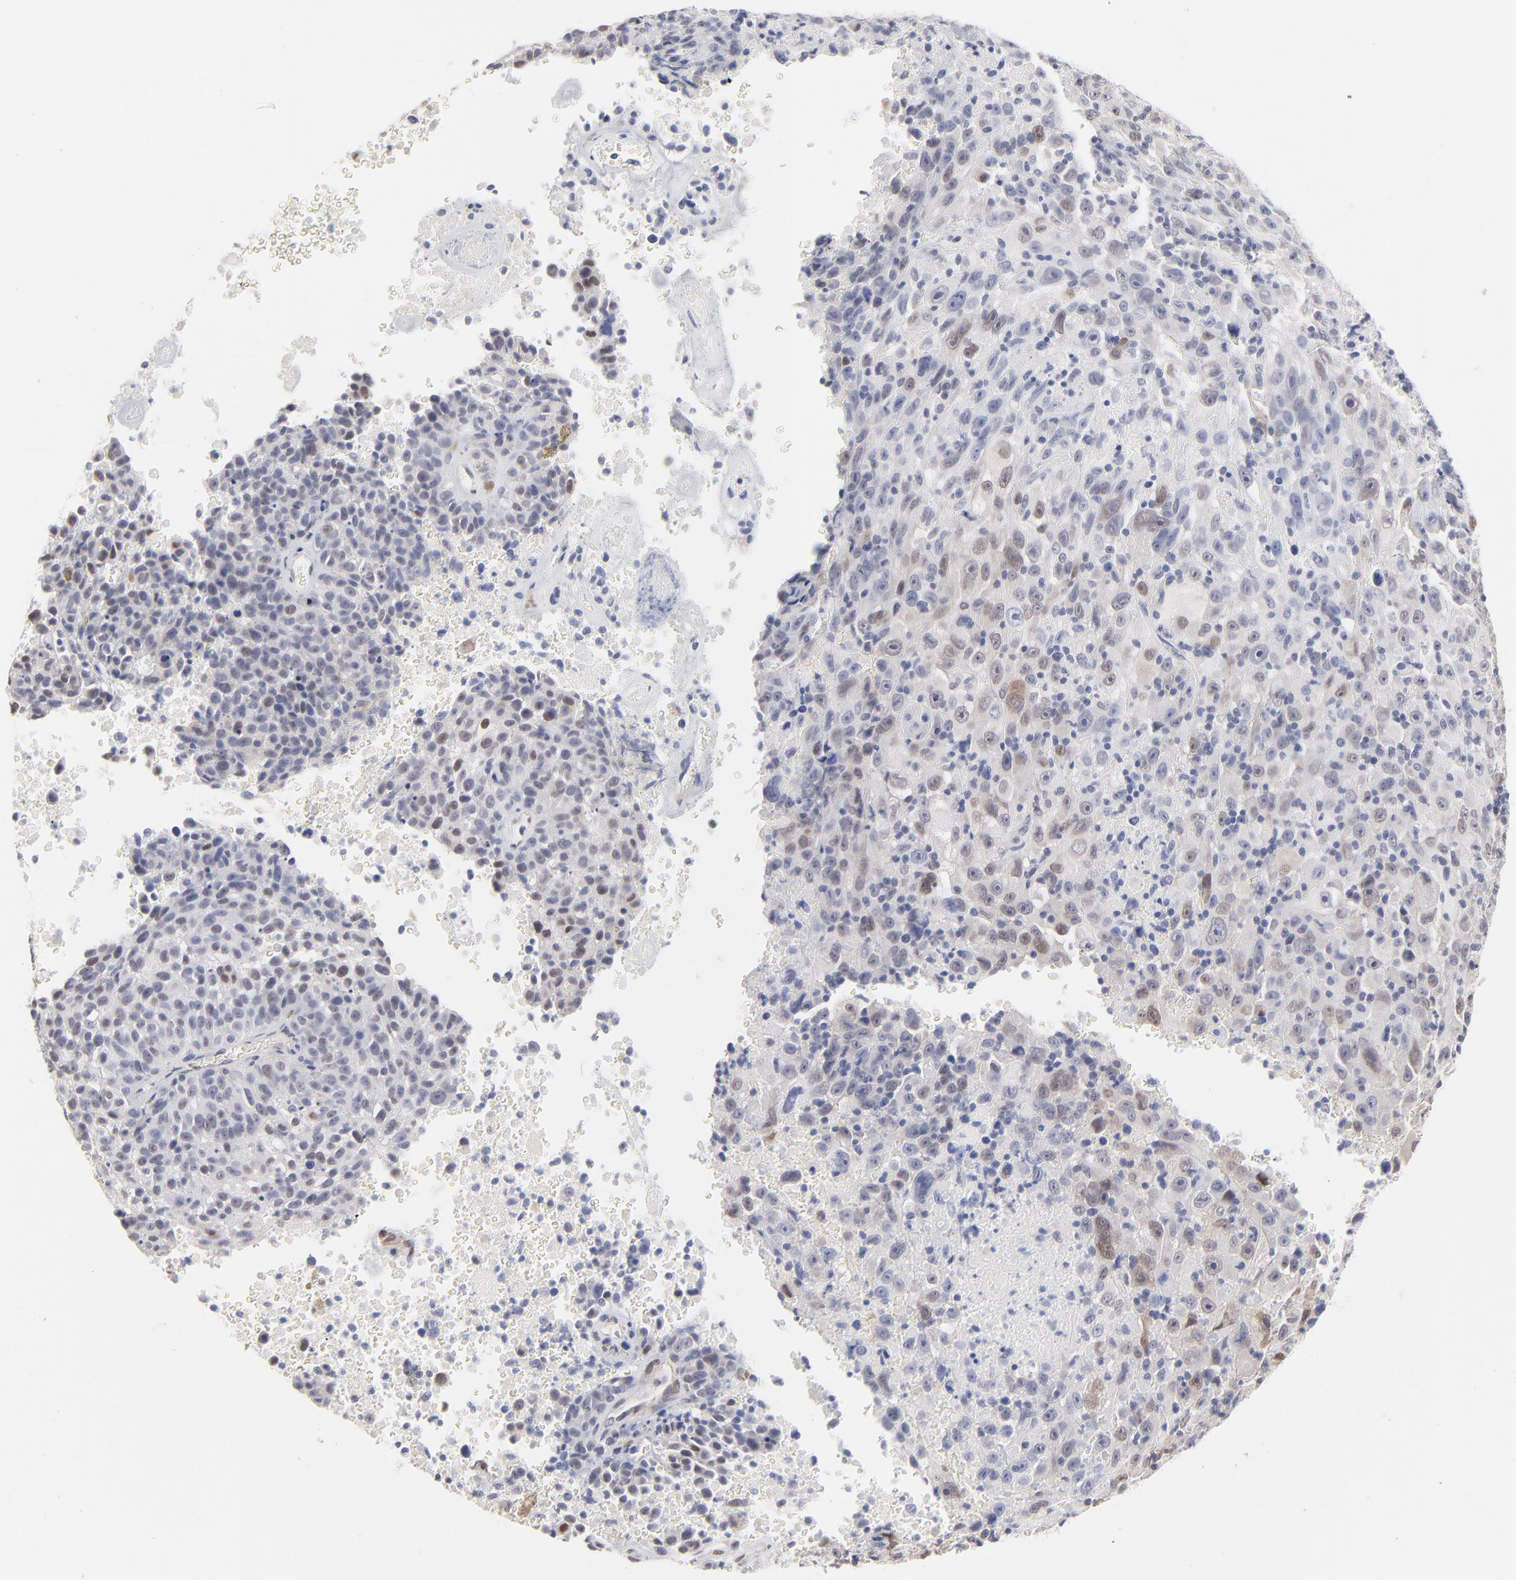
{"staining": {"intensity": "weak", "quantity": "<25%", "location": "cytoplasmic/membranous,nuclear"}, "tissue": "melanoma", "cell_type": "Tumor cells", "image_type": "cancer", "snomed": [{"axis": "morphology", "description": "Malignant melanoma, Metastatic site"}, {"axis": "topography", "description": "Cerebral cortex"}], "caption": "Protein analysis of melanoma shows no significant expression in tumor cells. (DAB immunohistochemistry visualized using brightfield microscopy, high magnification).", "gene": "RBM3", "patient": {"sex": "female", "age": 52}}